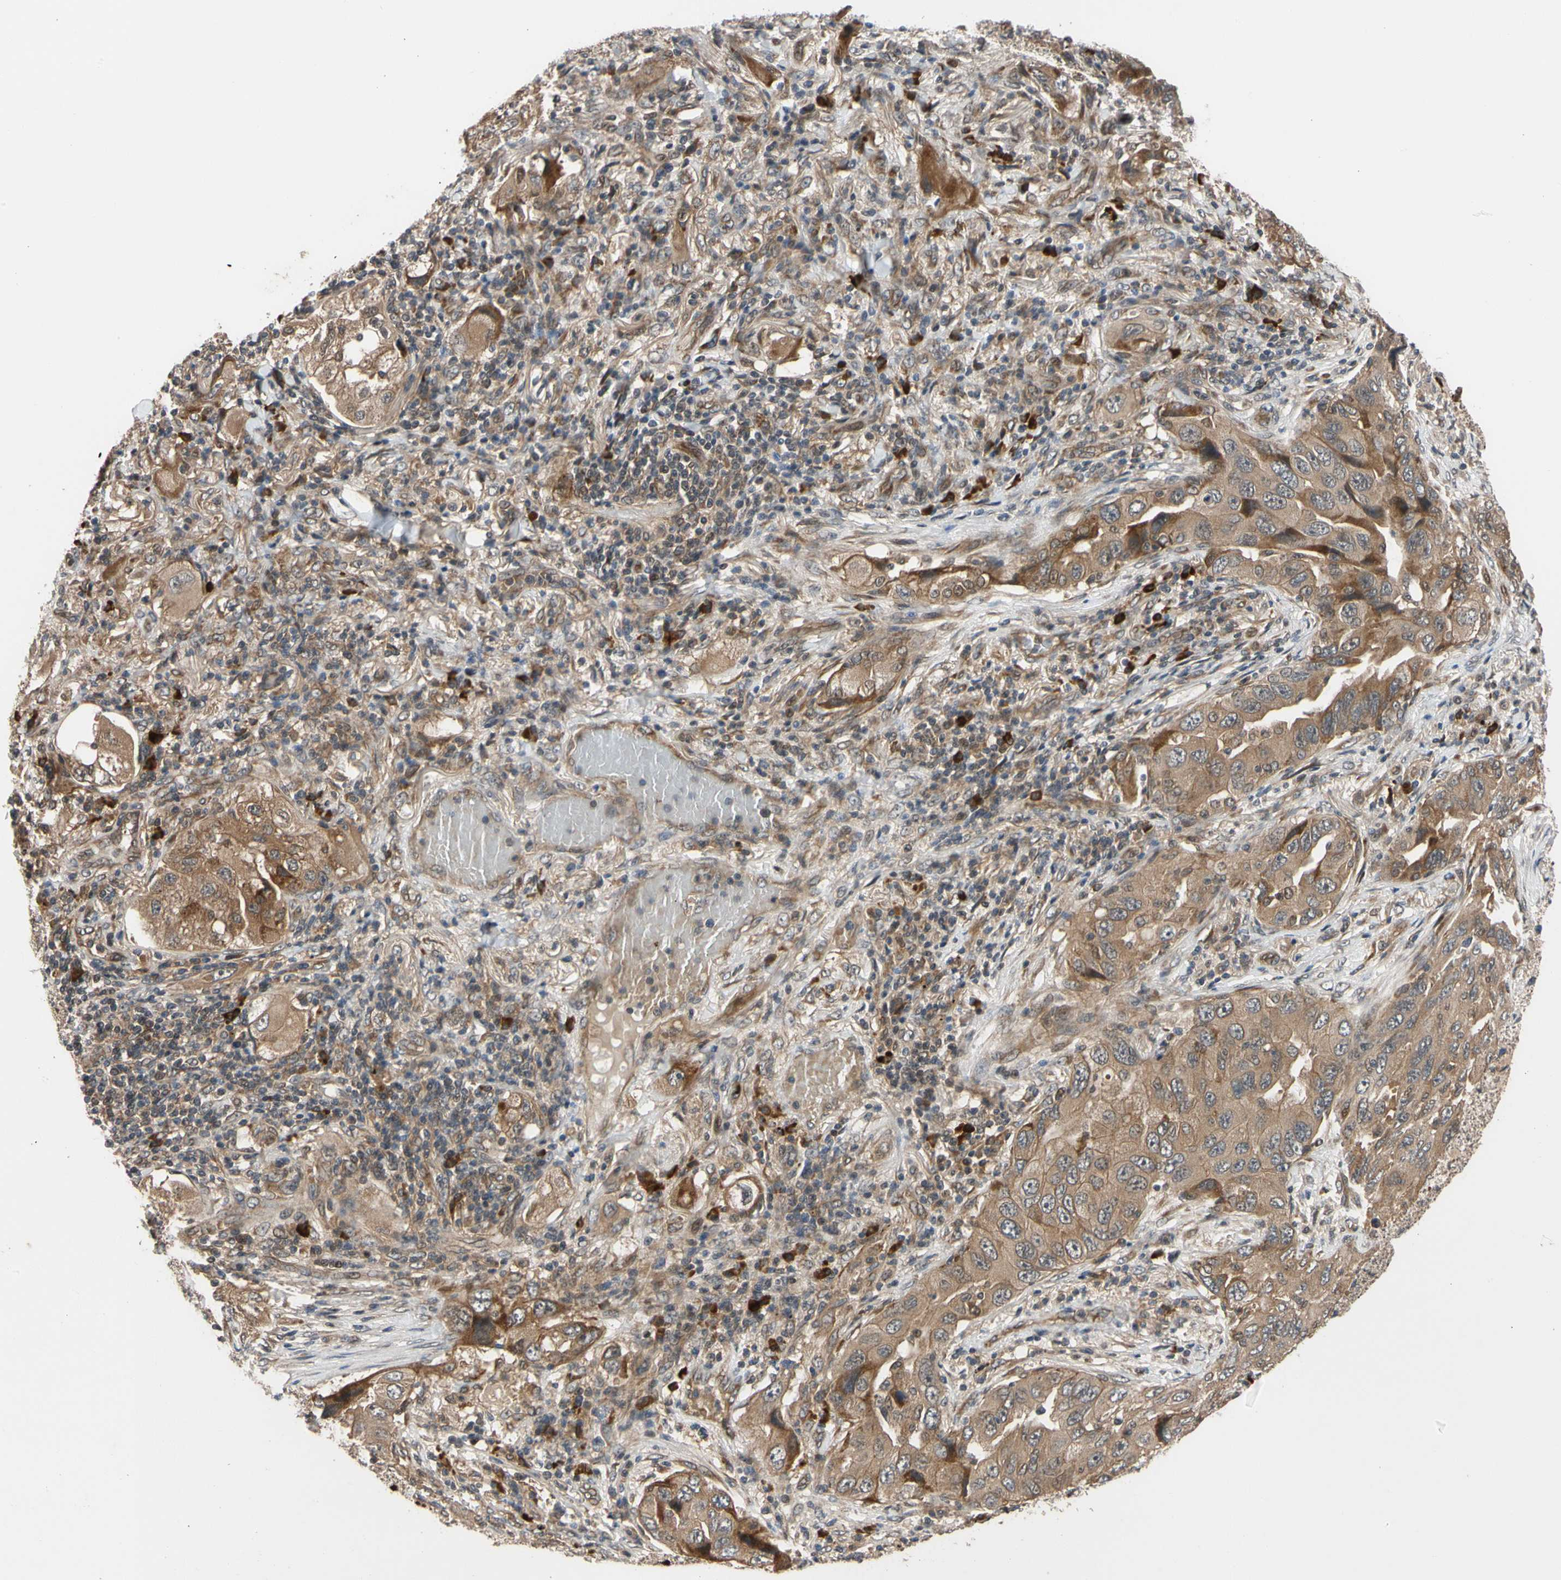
{"staining": {"intensity": "strong", "quantity": ">75%", "location": "cytoplasmic/membranous"}, "tissue": "lung cancer", "cell_type": "Tumor cells", "image_type": "cancer", "snomed": [{"axis": "morphology", "description": "Adenocarcinoma, NOS"}, {"axis": "topography", "description": "Lung"}], "caption": "Immunohistochemical staining of human lung adenocarcinoma demonstrates high levels of strong cytoplasmic/membranous protein expression in approximately >75% of tumor cells.", "gene": "CYTIP", "patient": {"sex": "female", "age": 65}}